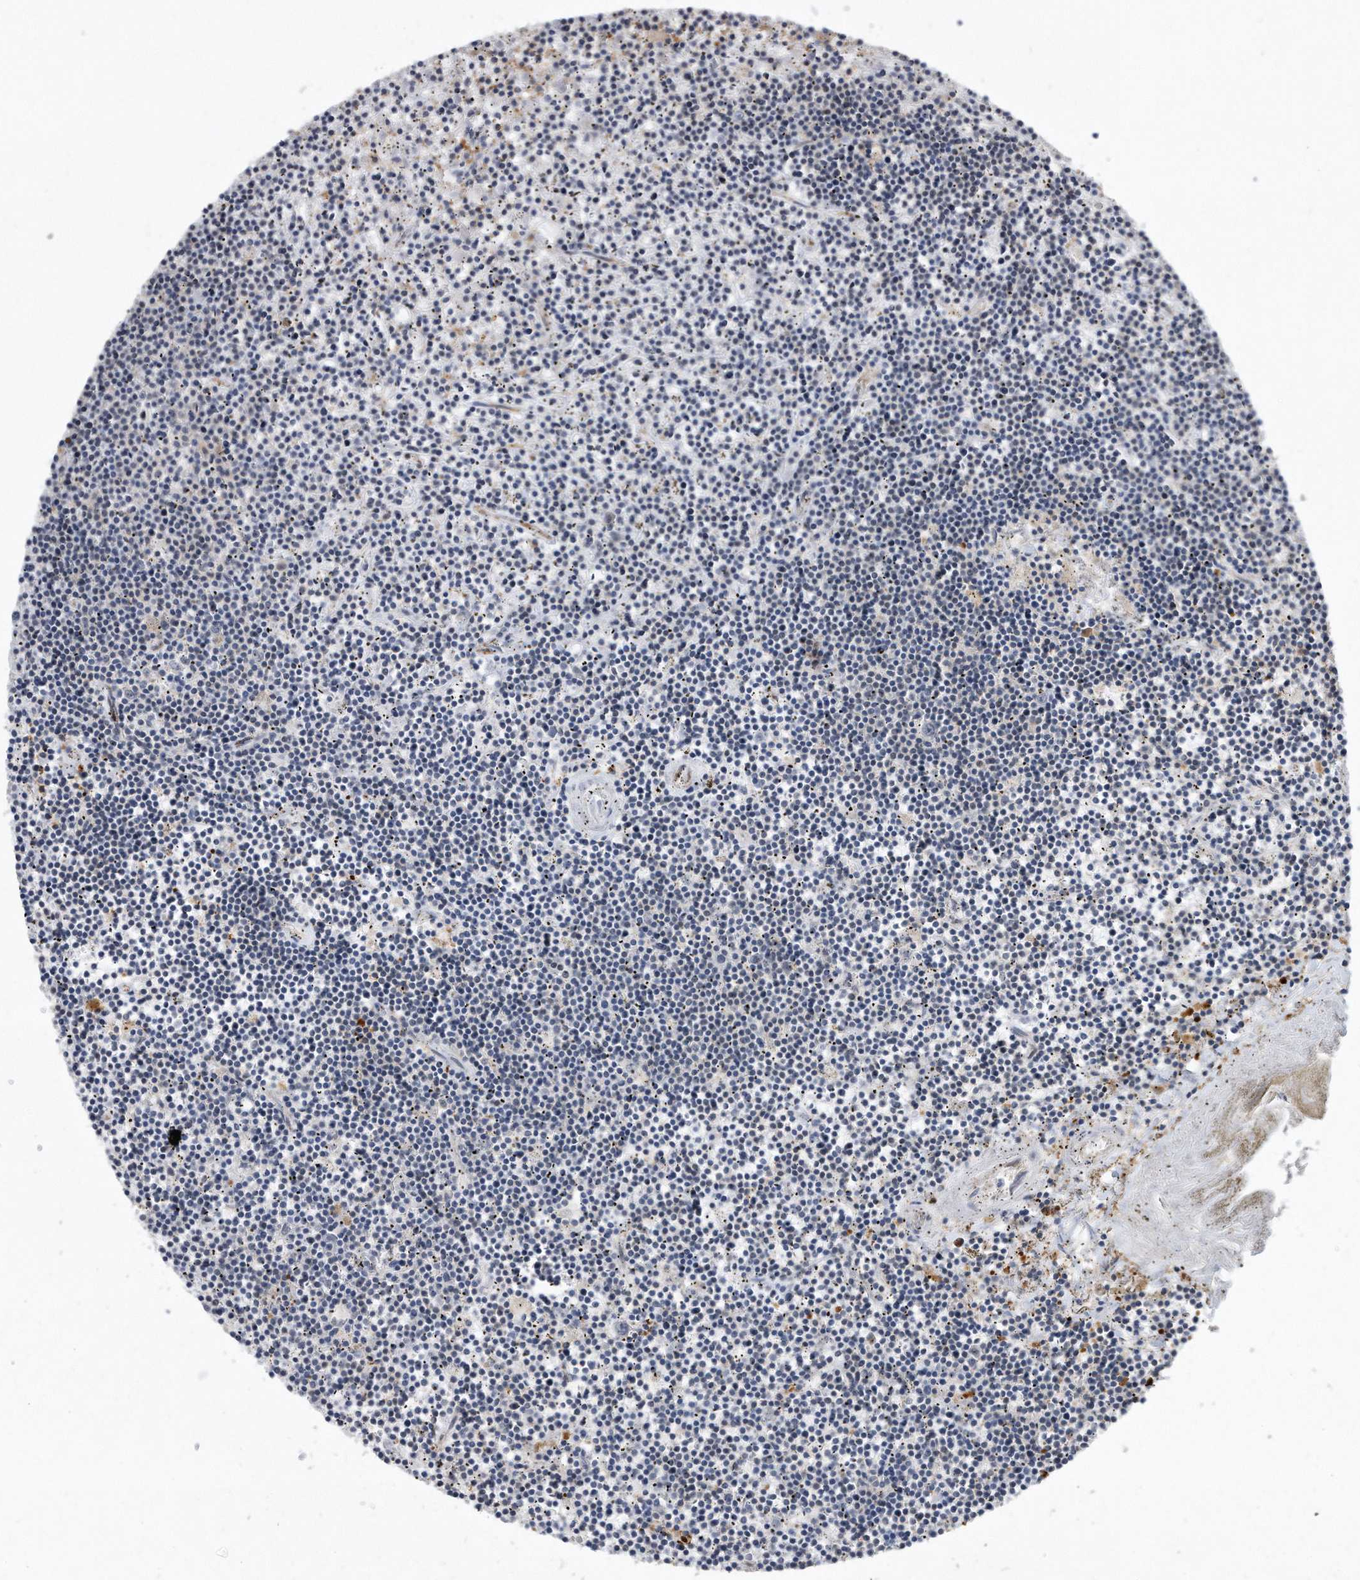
{"staining": {"intensity": "negative", "quantity": "none", "location": "none"}, "tissue": "lymphoma", "cell_type": "Tumor cells", "image_type": "cancer", "snomed": [{"axis": "morphology", "description": "Malignant lymphoma, non-Hodgkin's type, Low grade"}, {"axis": "topography", "description": "Spleen"}], "caption": "This is an immunohistochemistry histopathology image of lymphoma. There is no staining in tumor cells.", "gene": "PGBD2", "patient": {"sex": "male", "age": 76}}